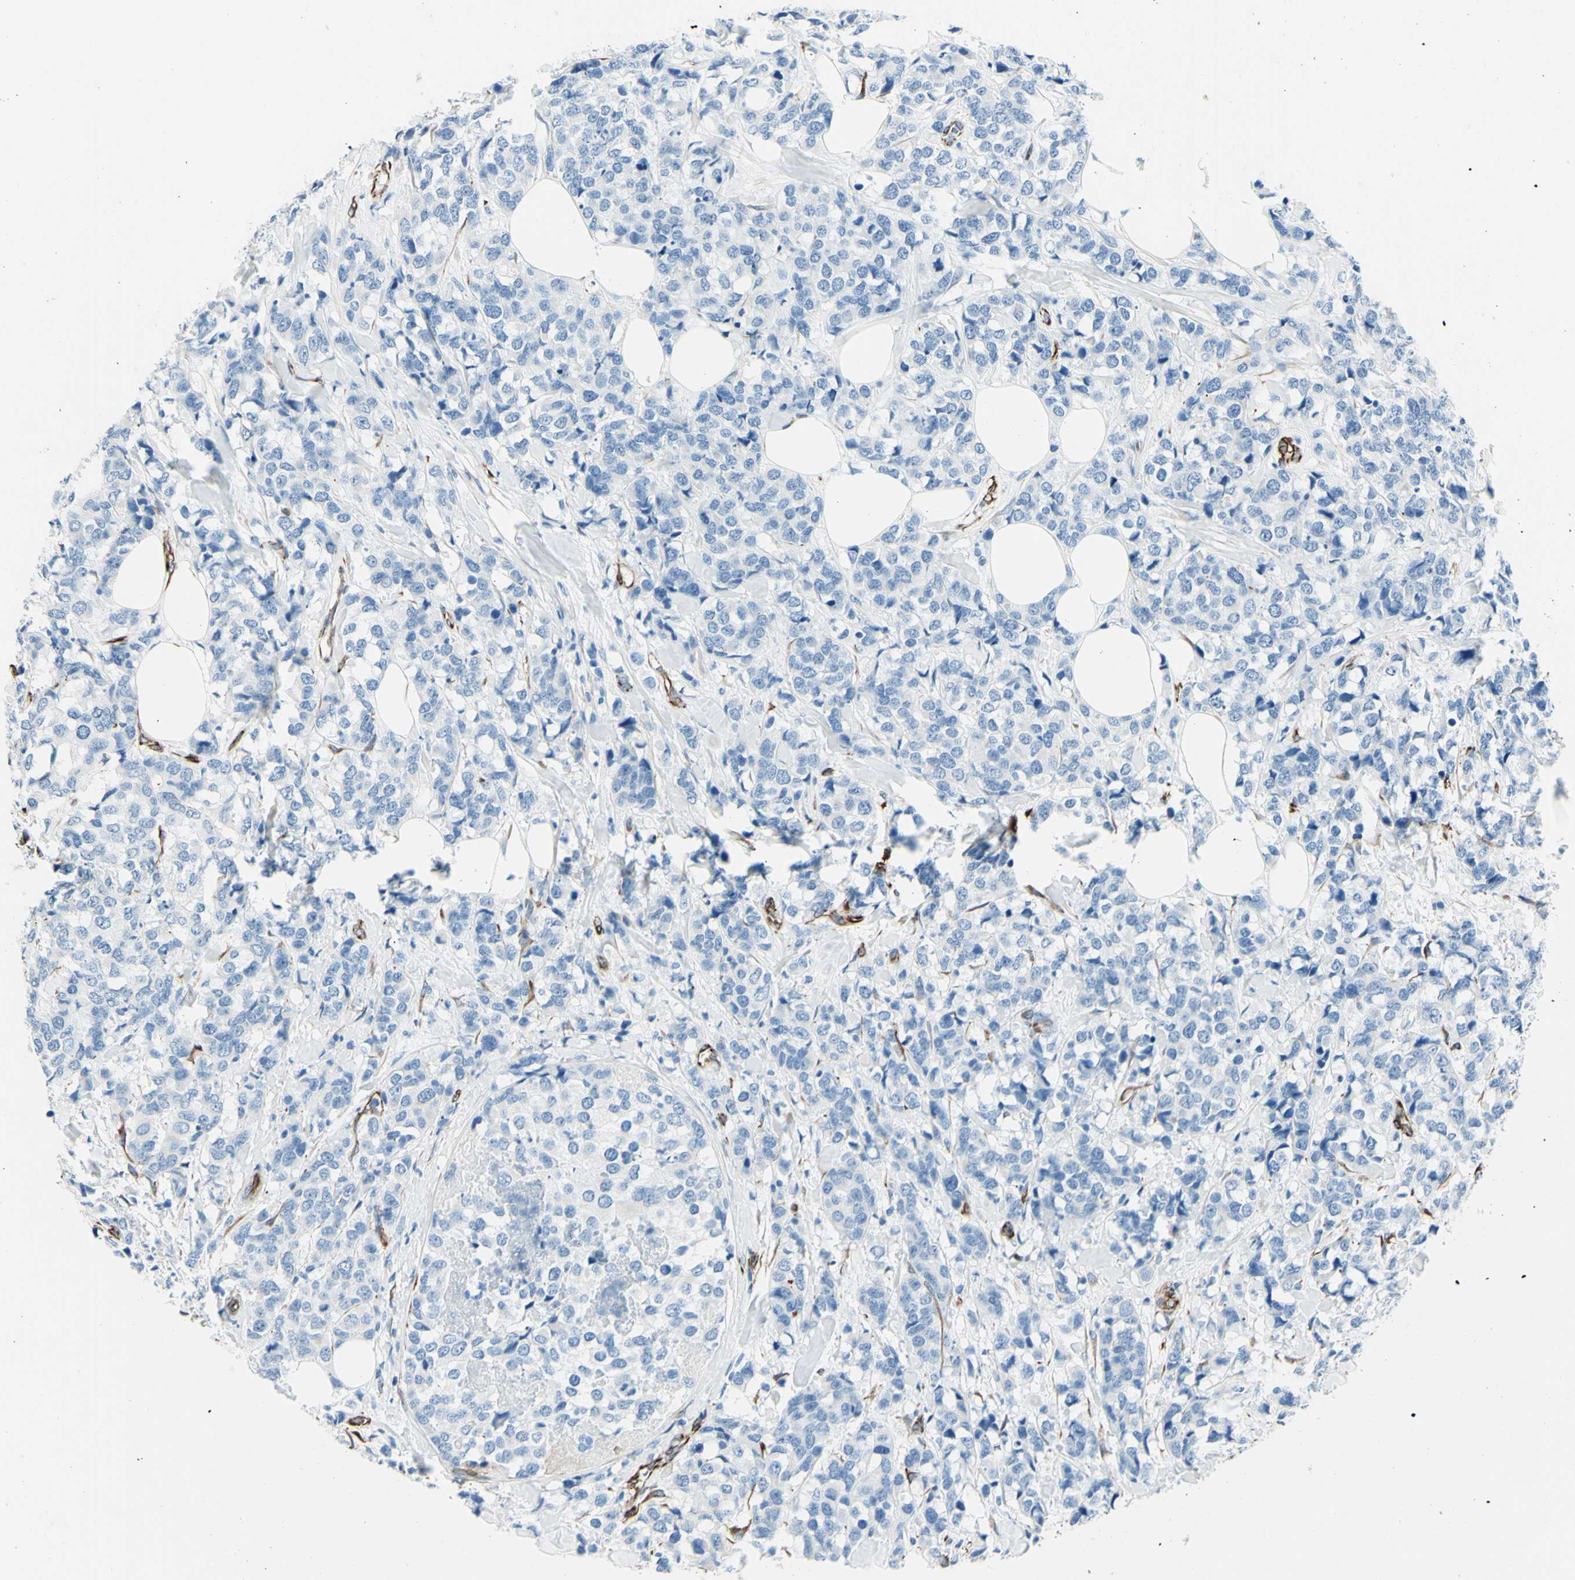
{"staining": {"intensity": "negative", "quantity": "none", "location": "none"}, "tissue": "breast cancer", "cell_type": "Tumor cells", "image_type": "cancer", "snomed": [{"axis": "morphology", "description": "Lobular carcinoma"}, {"axis": "topography", "description": "Breast"}], "caption": "This is an immunohistochemistry micrograph of breast cancer. There is no positivity in tumor cells.", "gene": "PTH2R", "patient": {"sex": "female", "age": 59}}